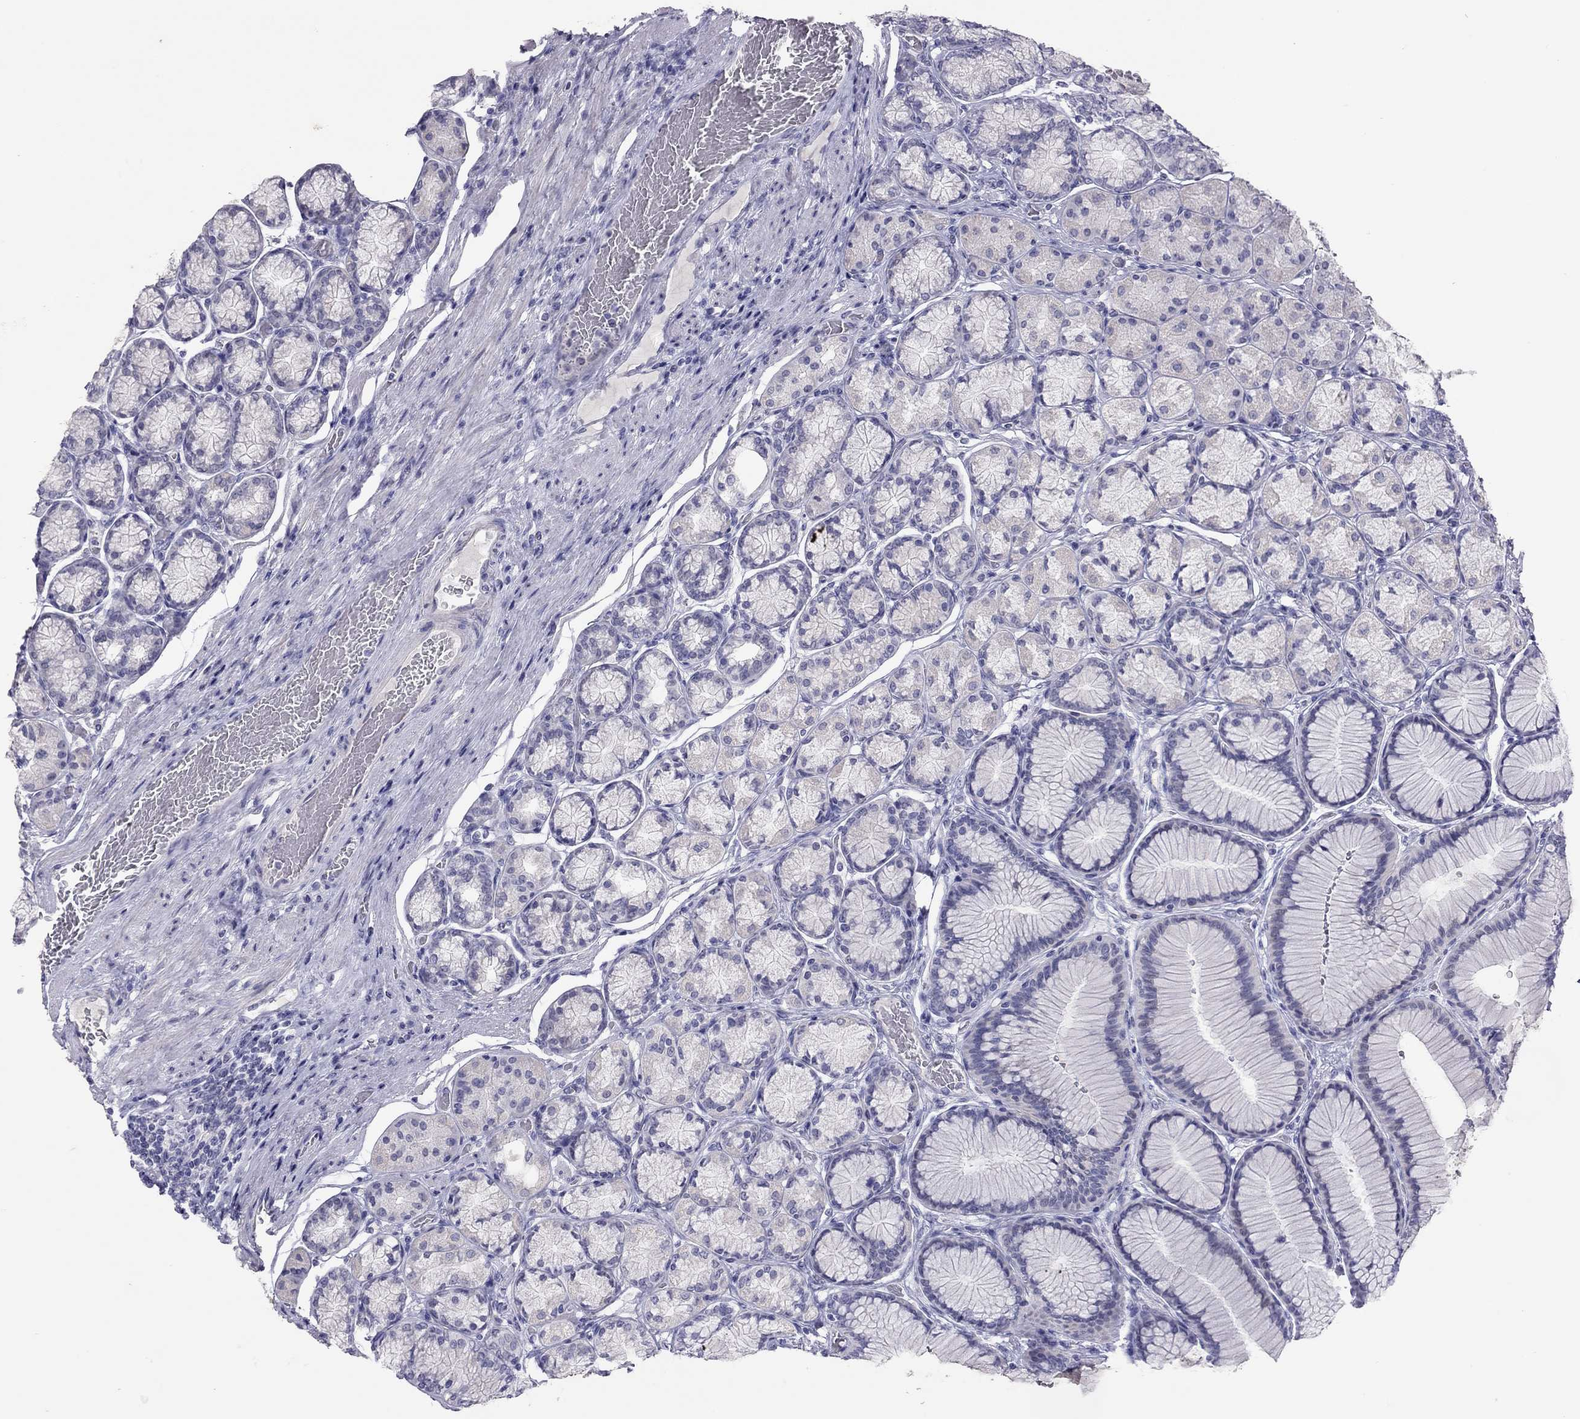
{"staining": {"intensity": "negative", "quantity": "none", "location": "none"}, "tissue": "stomach", "cell_type": "Glandular cells", "image_type": "normal", "snomed": [{"axis": "morphology", "description": "Normal tissue, NOS"}, {"axis": "morphology", "description": "Adenocarcinoma, NOS"}, {"axis": "morphology", "description": "Adenocarcinoma, High grade"}, {"axis": "topography", "description": "Stomach, upper"}, {"axis": "topography", "description": "Stomach"}], "caption": "This micrograph is of normal stomach stained with IHC to label a protein in brown with the nuclei are counter-stained blue. There is no expression in glandular cells.", "gene": "MUC16", "patient": {"sex": "female", "age": 65}}